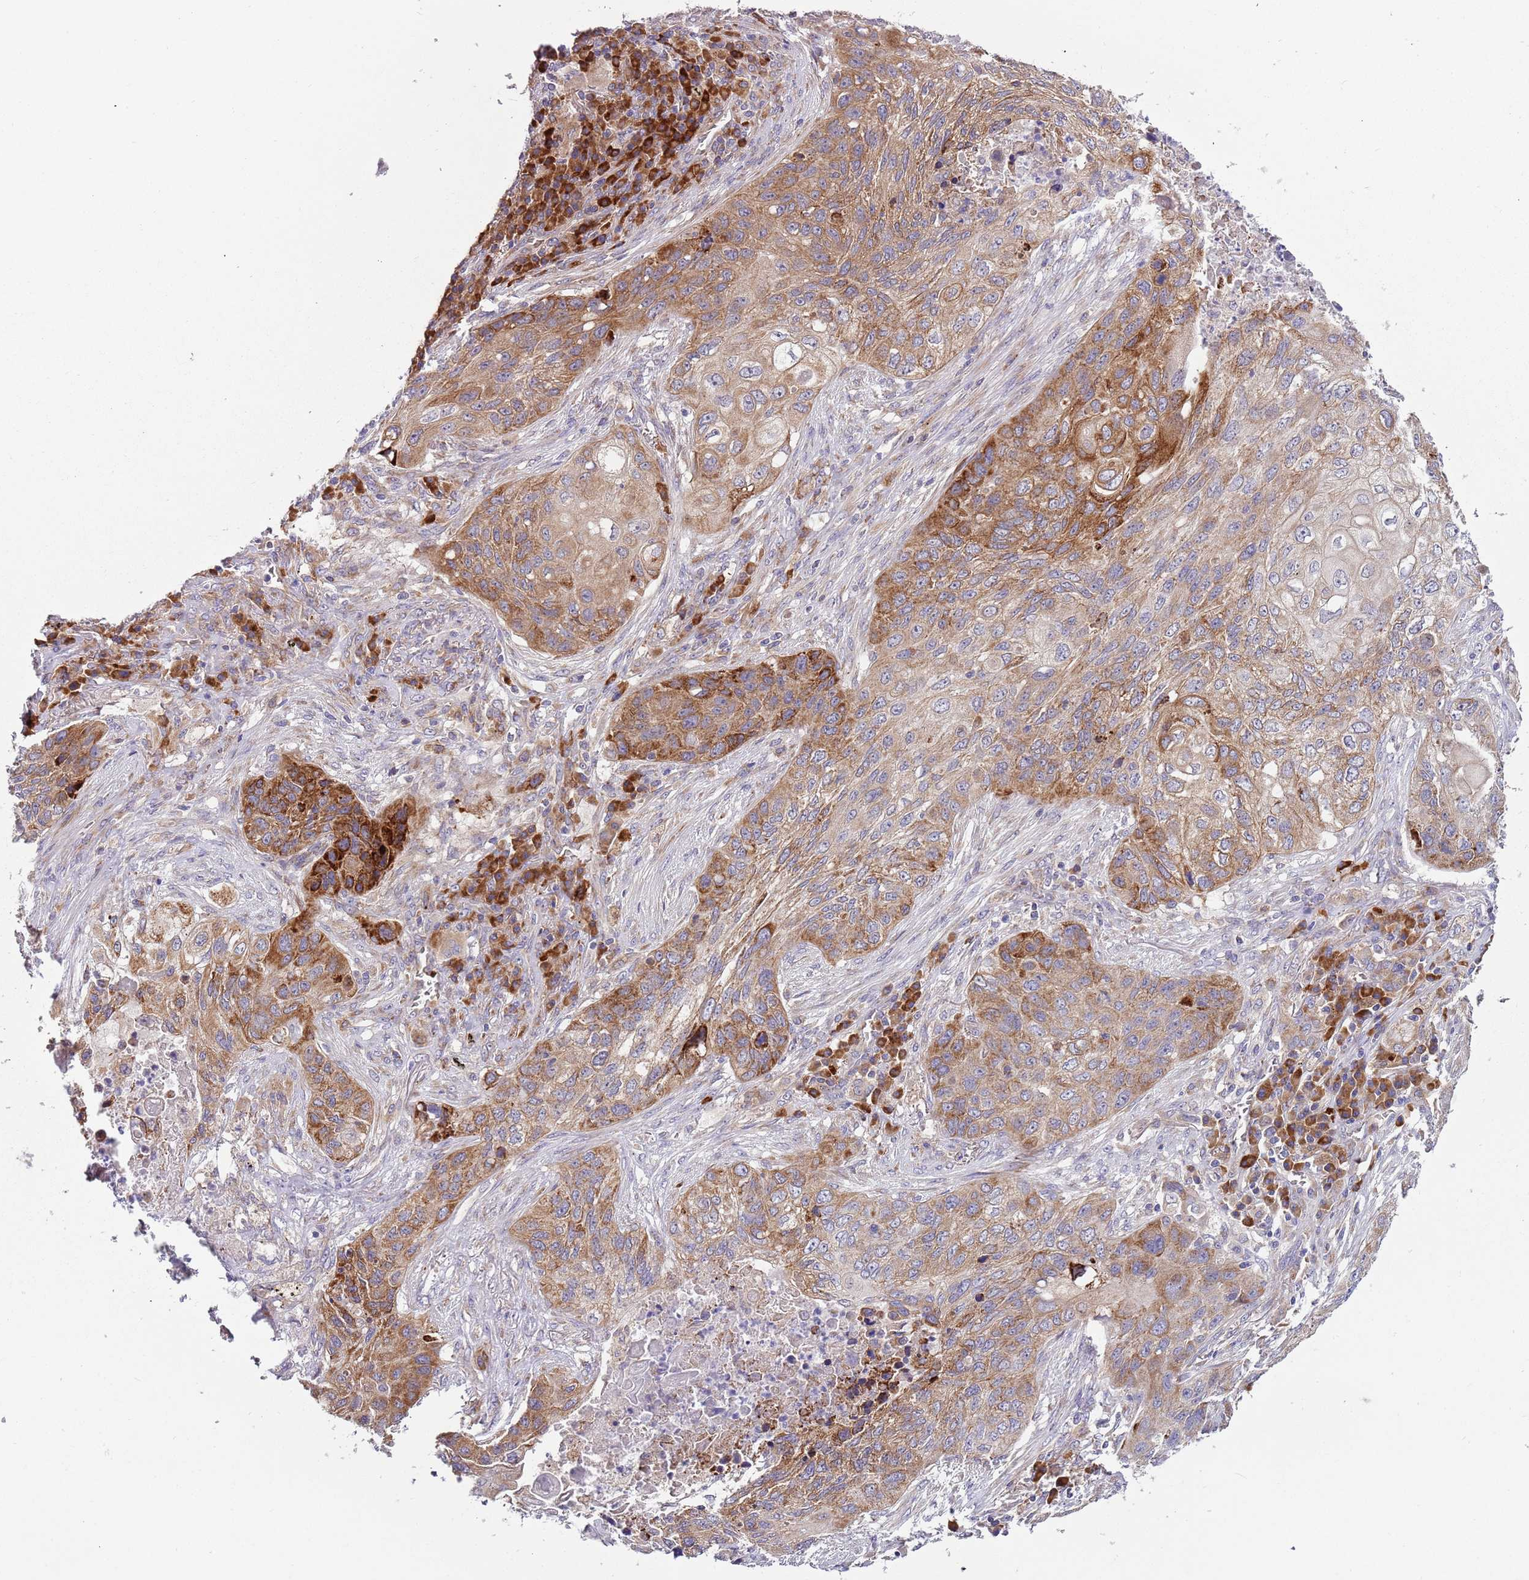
{"staining": {"intensity": "moderate", "quantity": ">75%", "location": "cytoplasmic/membranous"}, "tissue": "lung cancer", "cell_type": "Tumor cells", "image_type": "cancer", "snomed": [{"axis": "morphology", "description": "Squamous cell carcinoma, NOS"}, {"axis": "topography", "description": "Lung"}], "caption": "Approximately >75% of tumor cells in human lung cancer (squamous cell carcinoma) demonstrate moderate cytoplasmic/membranous protein expression as visualized by brown immunohistochemical staining.", "gene": "VWCE", "patient": {"sex": "female", "age": 63}}